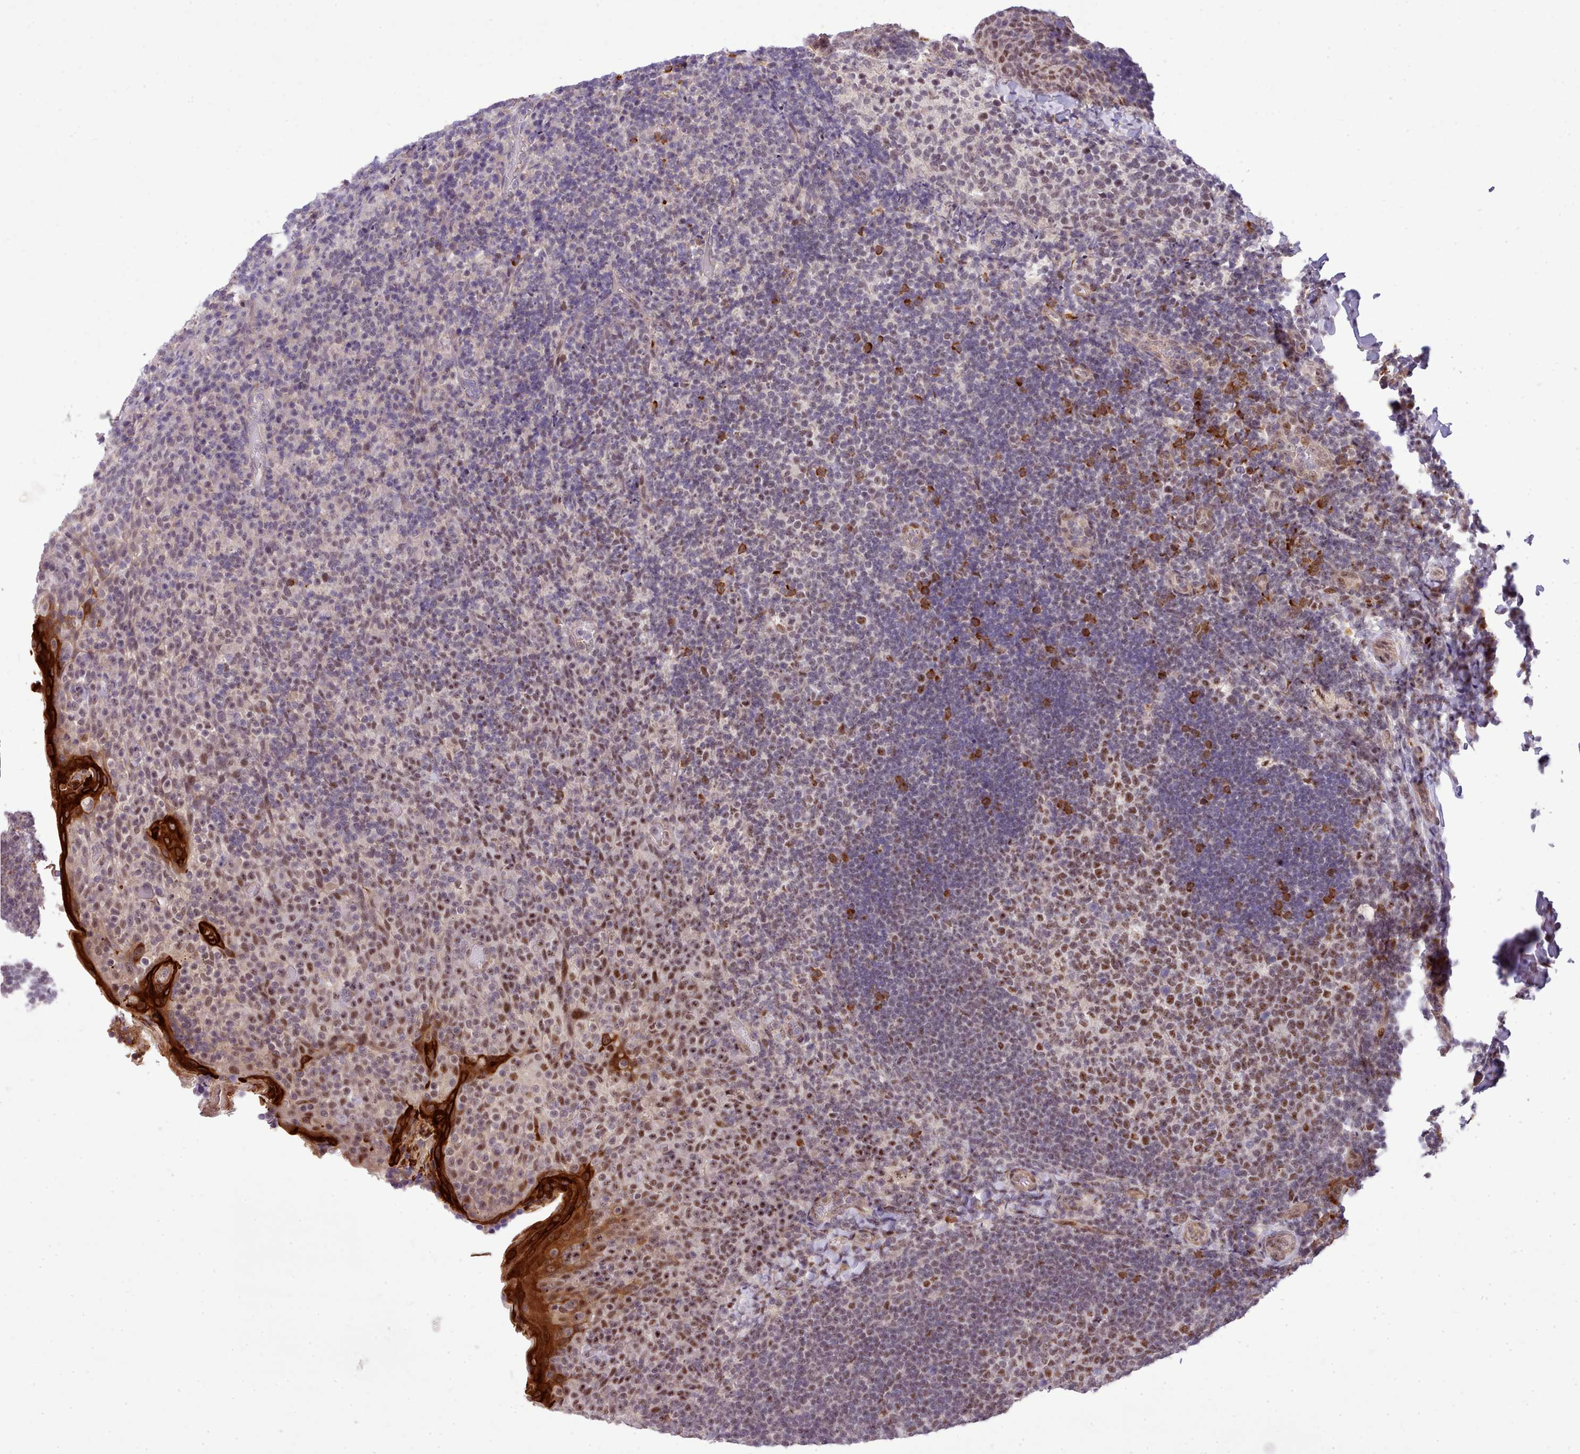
{"staining": {"intensity": "moderate", "quantity": ">75%", "location": "nuclear"}, "tissue": "tonsil", "cell_type": "Germinal center cells", "image_type": "normal", "snomed": [{"axis": "morphology", "description": "Normal tissue, NOS"}, {"axis": "topography", "description": "Tonsil"}], "caption": "Brown immunohistochemical staining in benign tonsil exhibits moderate nuclear expression in about >75% of germinal center cells.", "gene": "HOXB7", "patient": {"sex": "female", "age": 10}}